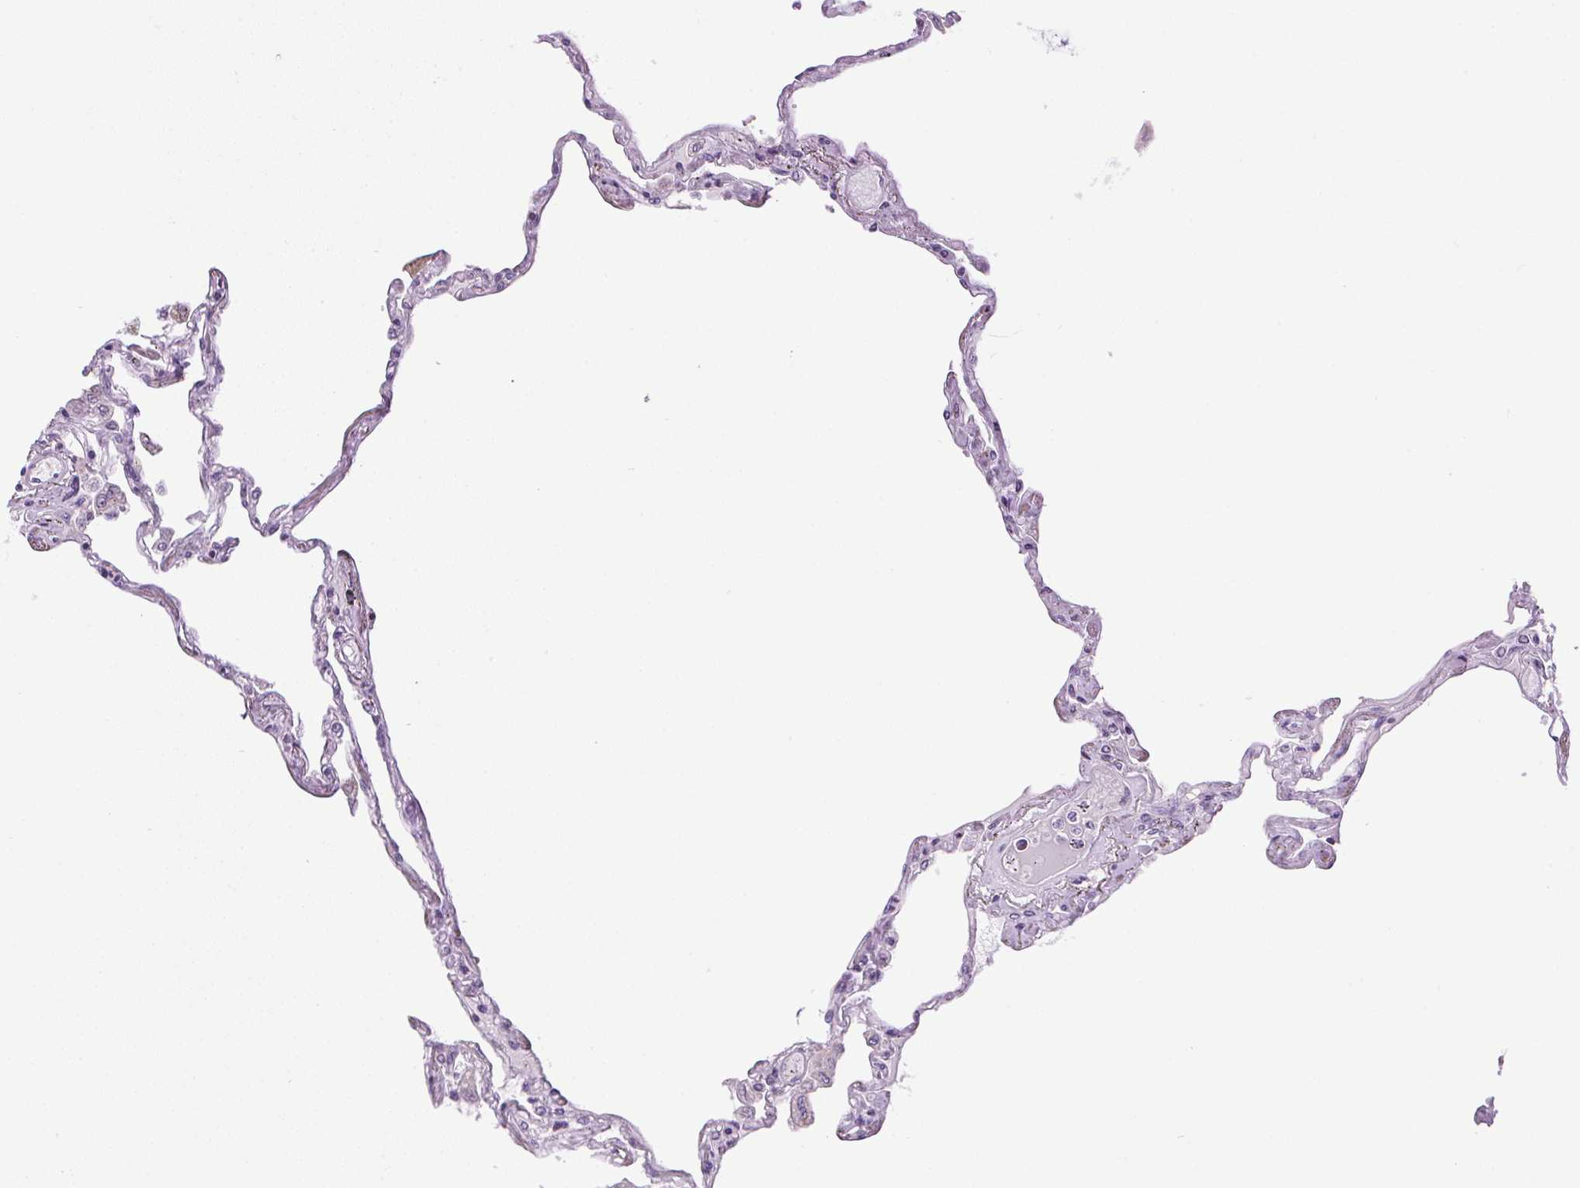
{"staining": {"intensity": "negative", "quantity": "none", "location": "none"}, "tissue": "lung", "cell_type": "Alveolar cells", "image_type": "normal", "snomed": [{"axis": "morphology", "description": "Normal tissue, NOS"}, {"axis": "morphology", "description": "Adenocarcinoma, NOS"}, {"axis": "topography", "description": "Cartilage tissue"}, {"axis": "topography", "description": "Lung"}], "caption": "DAB (3,3'-diaminobenzidine) immunohistochemical staining of benign human lung reveals no significant staining in alveolar cells. The staining is performed using DAB (3,3'-diaminobenzidine) brown chromogen with nuclei counter-stained in using hematoxylin.", "gene": "TMEM88B", "patient": {"sex": "female", "age": 67}}